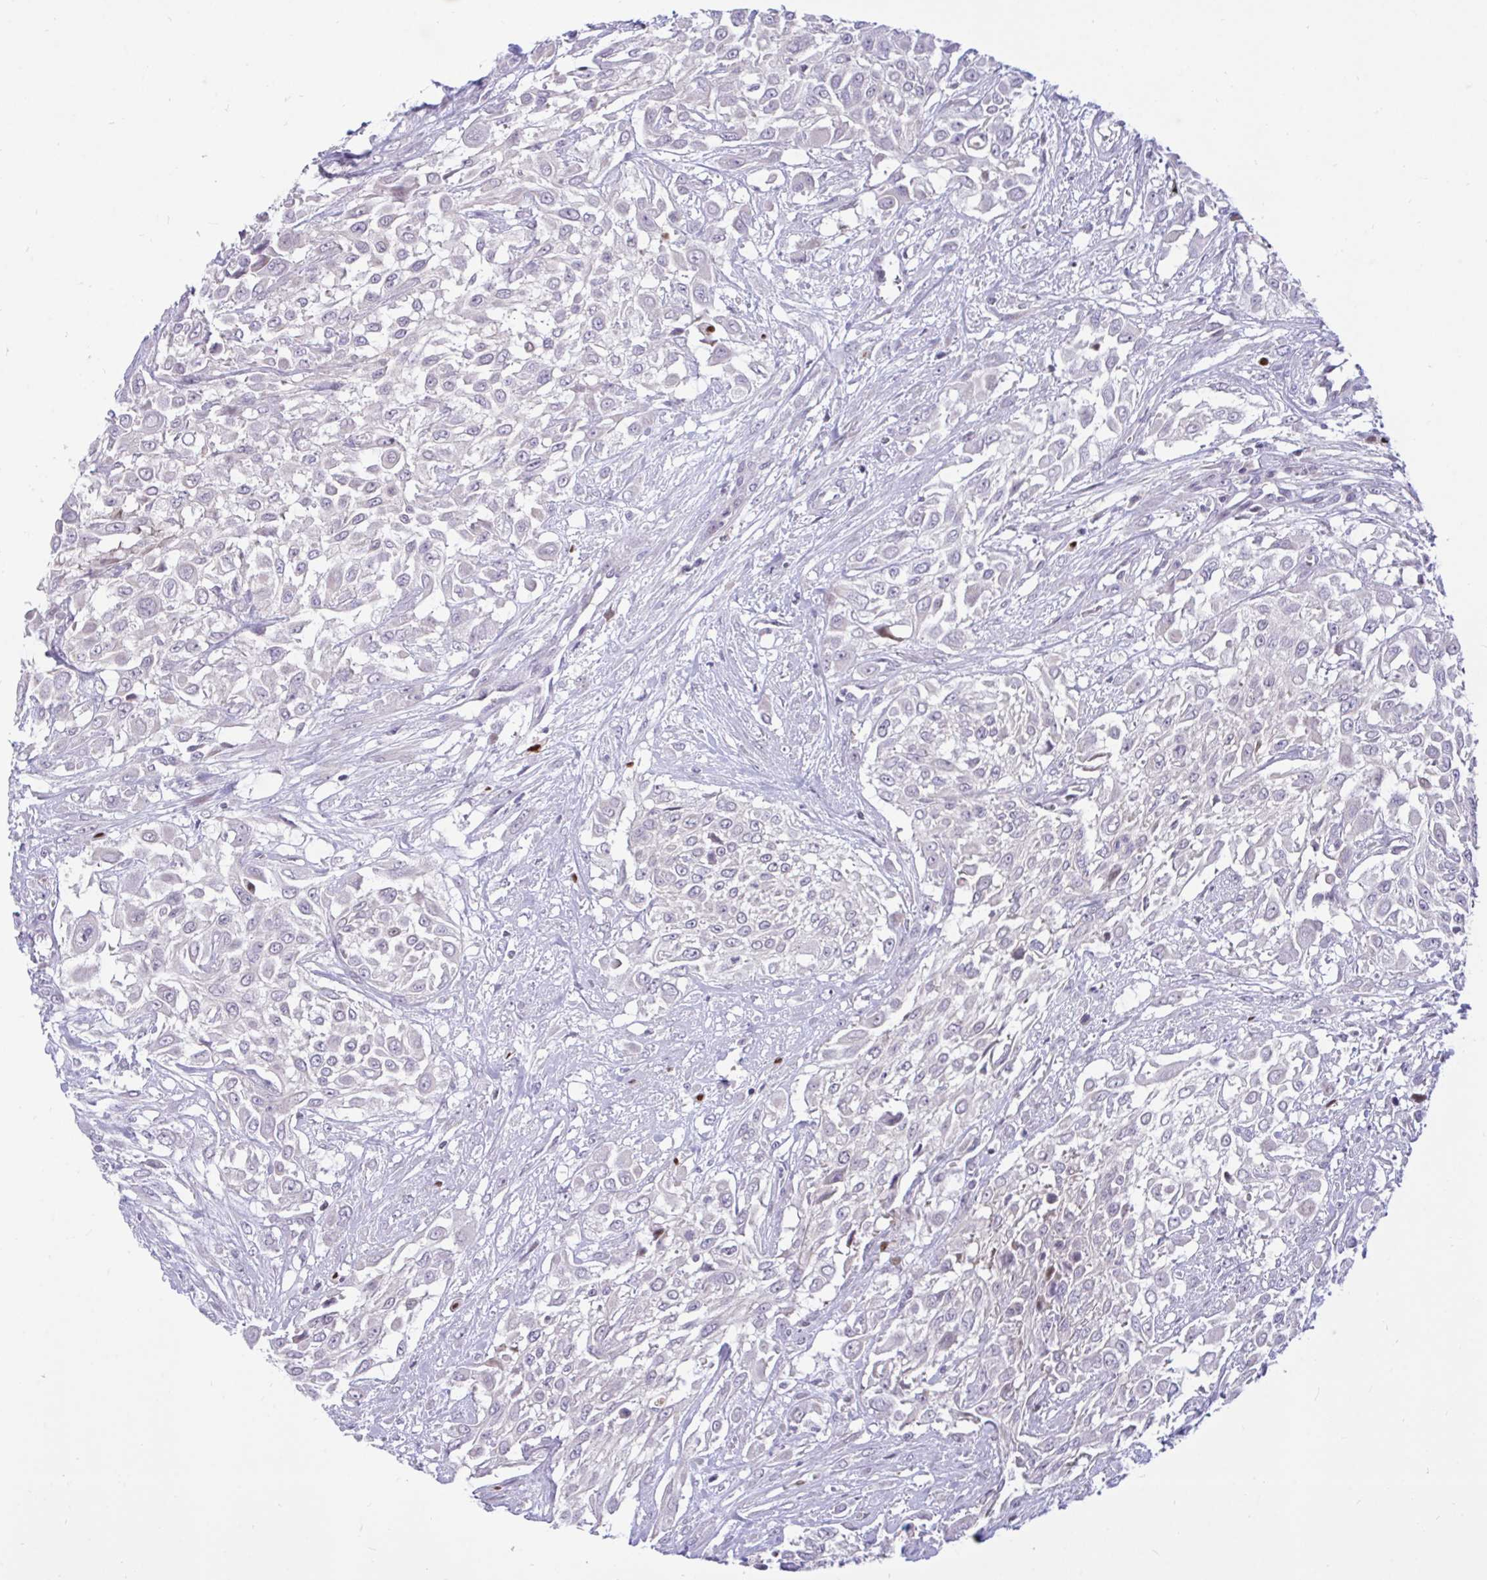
{"staining": {"intensity": "negative", "quantity": "none", "location": "none"}, "tissue": "urothelial cancer", "cell_type": "Tumor cells", "image_type": "cancer", "snomed": [{"axis": "morphology", "description": "Urothelial carcinoma, High grade"}, {"axis": "topography", "description": "Urinary bladder"}], "caption": "DAB immunohistochemical staining of human high-grade urothelial carcinoma reveals no significant positivity in tumor cells.", "gene": "EPOP", "patient": {"sex": "male", "age": 57}}